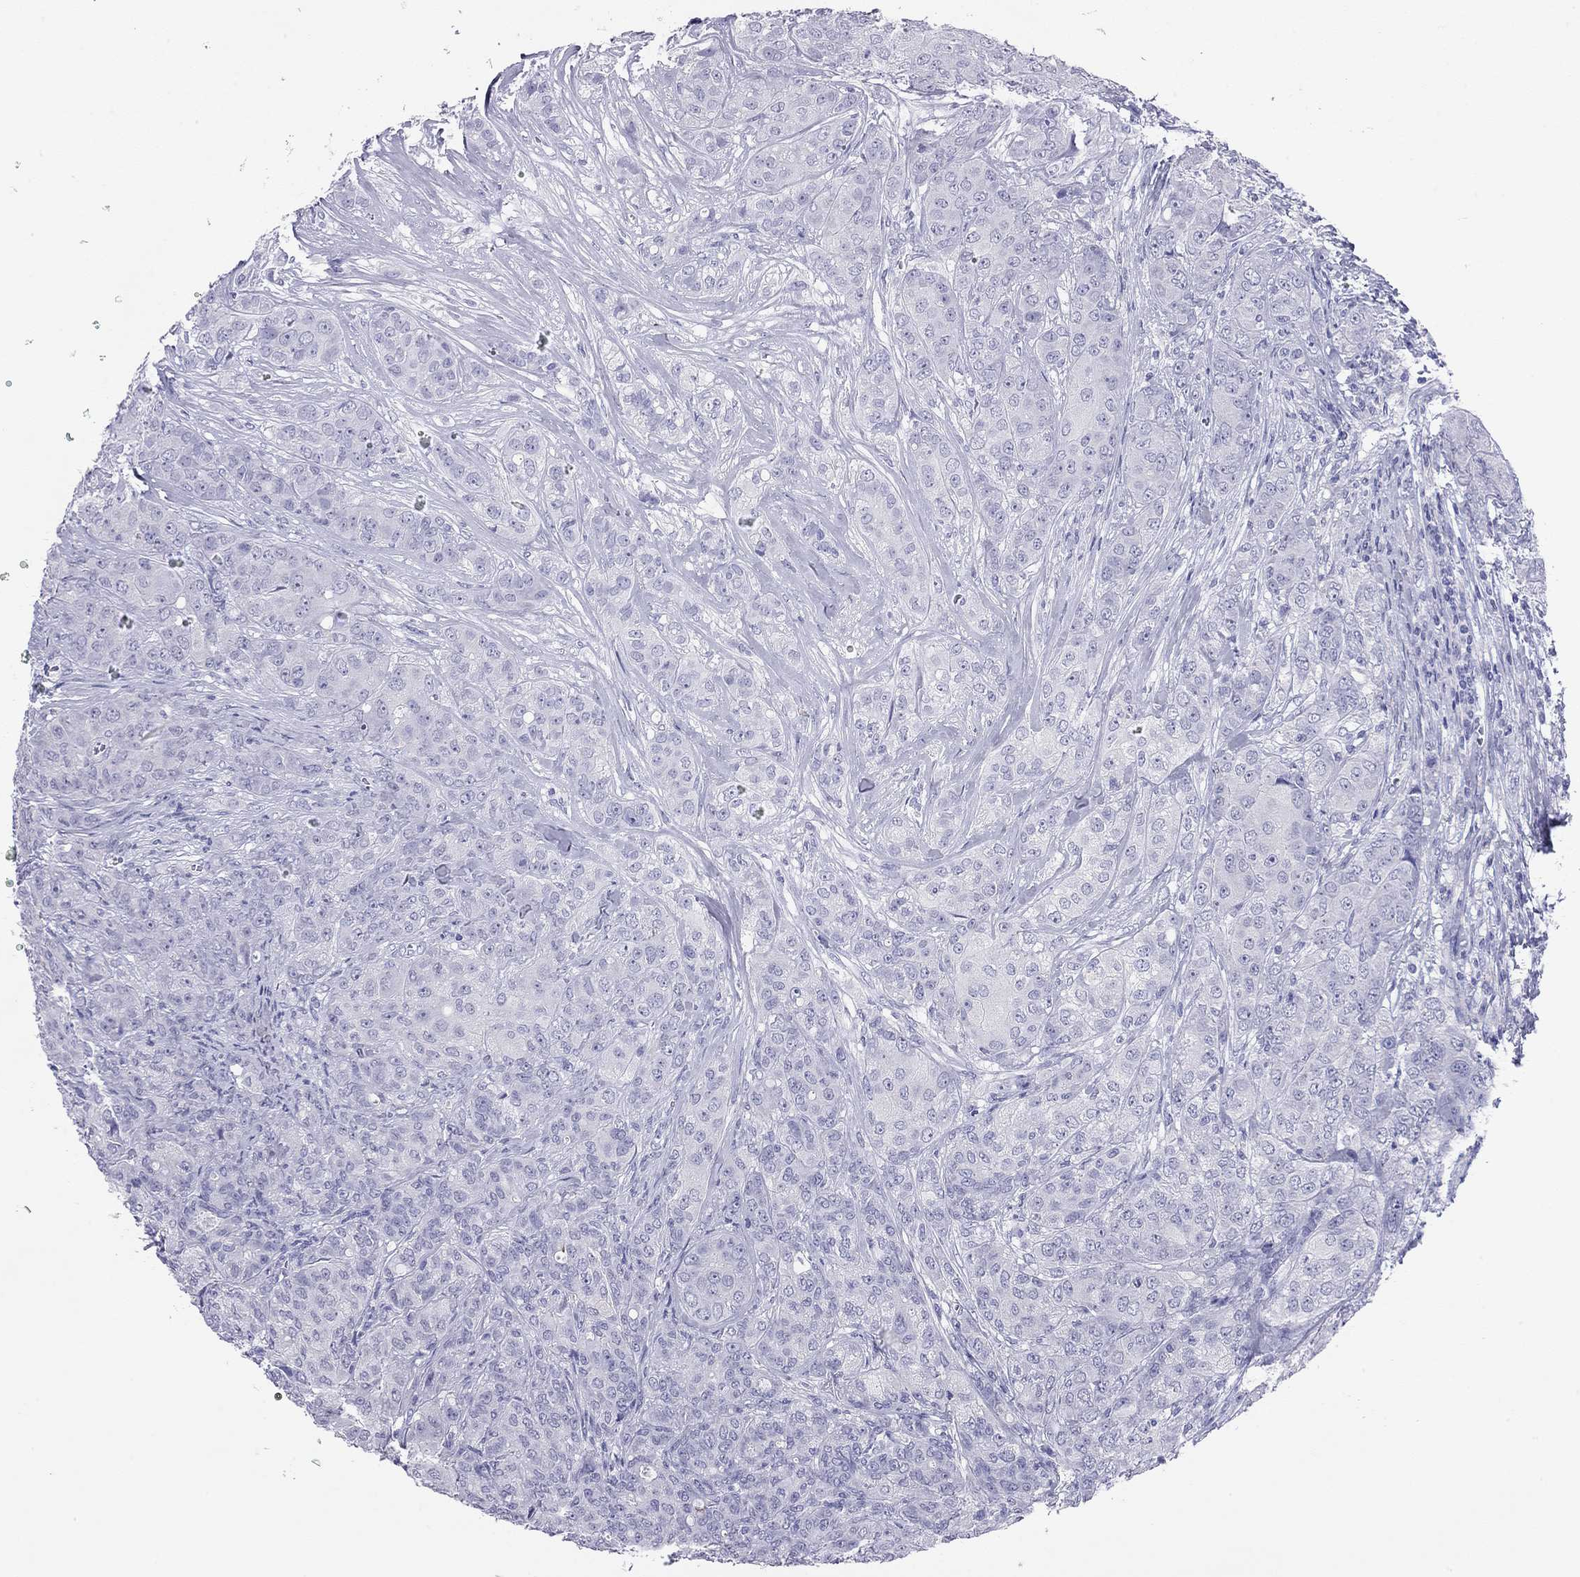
{"staining": {"intensity": "negative", "quantity": "none", "location": "none"}, "tissue": "breast cancer", "cell_type": "Tumor cells", "image_type": "cancer", "snomed": [{"axis": "morphology", "description": "Duct carcinoma"}, {"axis": "topography", "description": "Breast"}], "caption": "Histopathology image shows no significant protein staining in tumor cells of breast intraductal carcinoma. (DAB (3,3'-diaminobenzidine) IHC visualized using brightfield microscopy, high magnification).", "gene": "ODF4", "patient": {"sex": "female", "age": 43}}